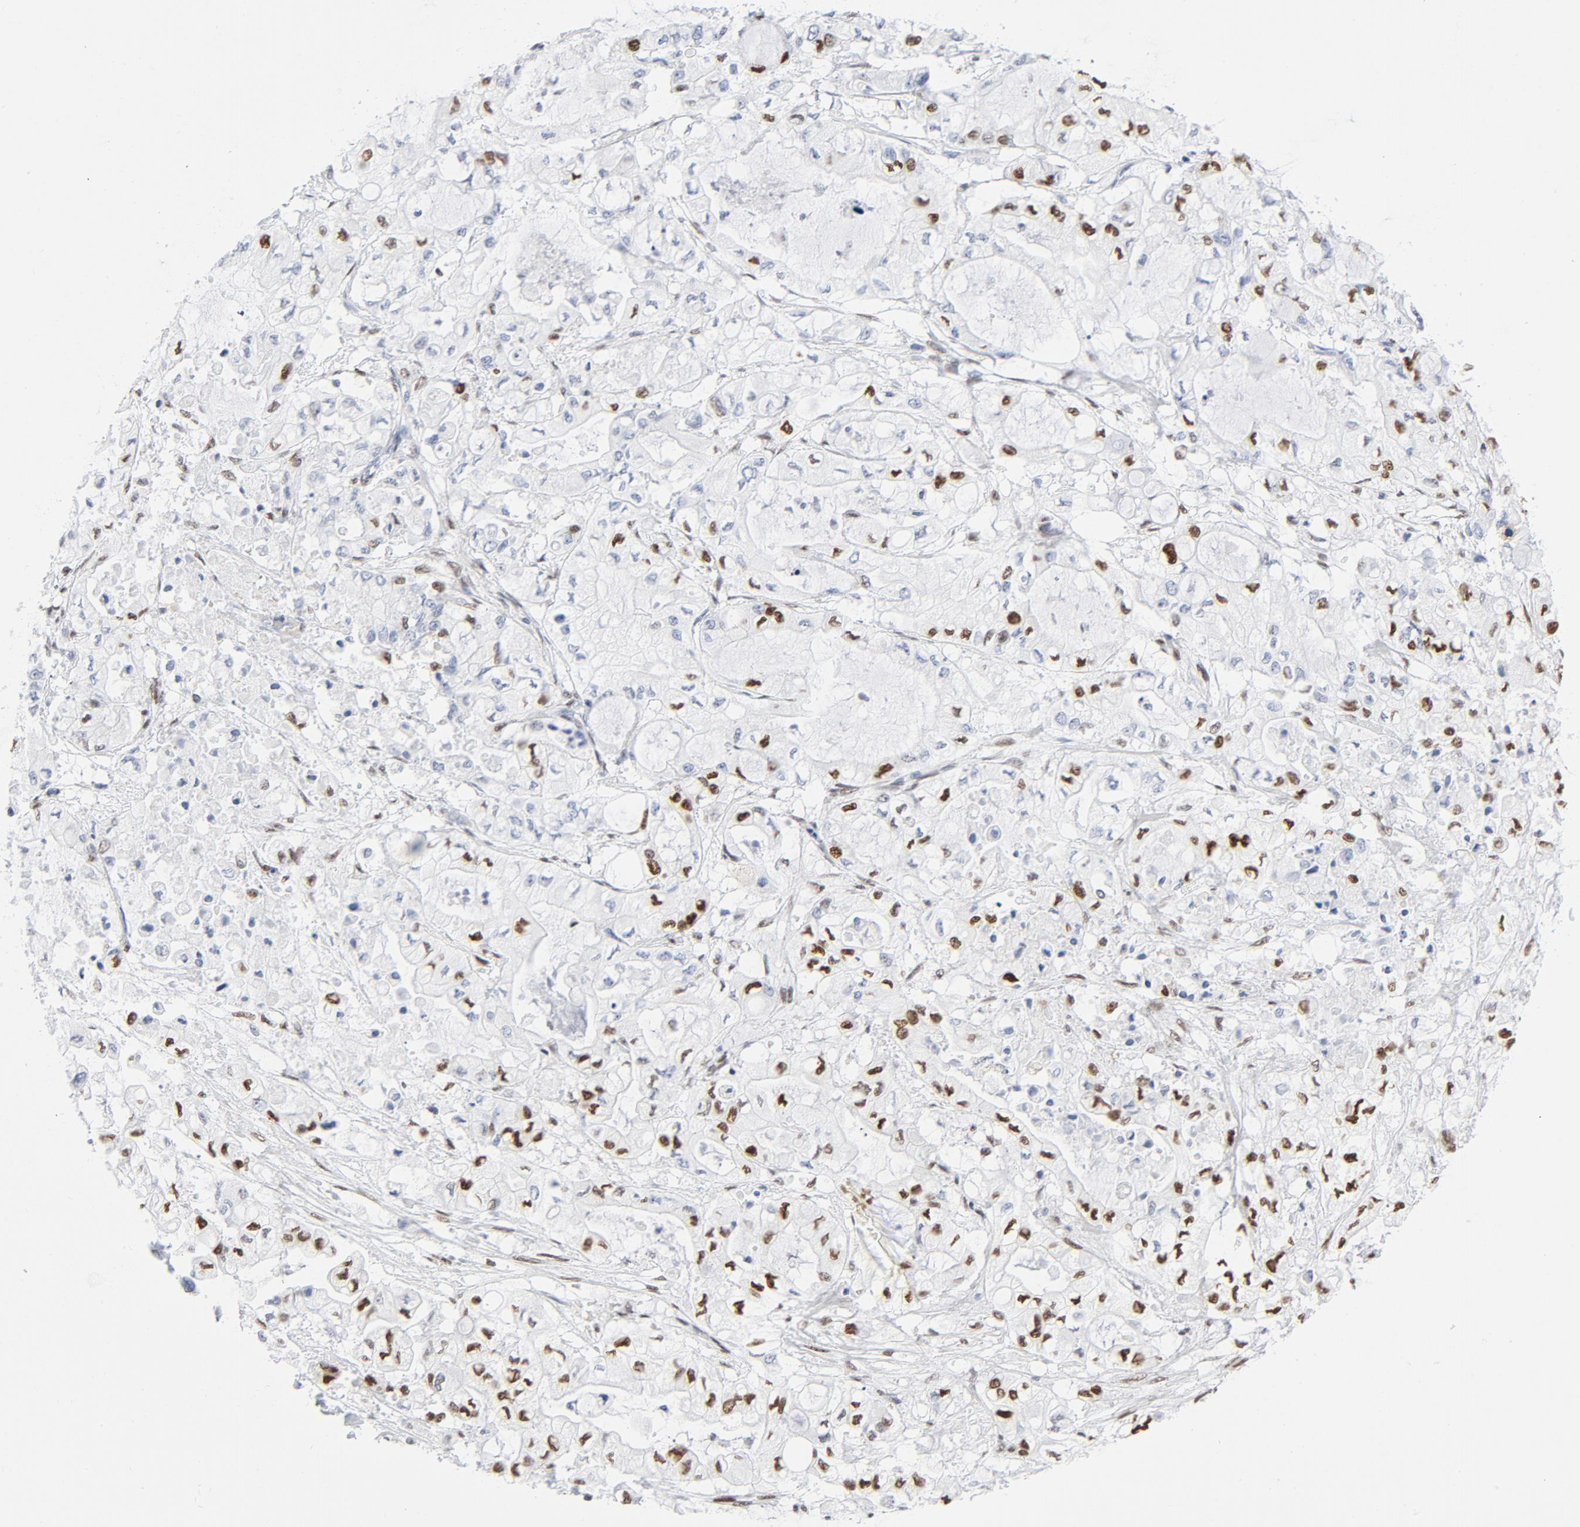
{"staining": {"intensity": "moderate", "quantity": "<25%", "location": "nuclear"}, "tissue": "pancreatic cancer", "cell_type": "Tumor cells", "image_type": "cancer", "snomed": [{"axis": "morphology", "description": "Adenocarcinoma, NOS"}, {"axis": "topography", "description": "Pancreas"}], "caption": "Immunohistochemistry (IHC) image of adenocarcinoma (pancreatic) stained for a protein (brown), which shows low levels of moderate nuclear expression in approximately <25% of tumor cells.", "gene": "ATF2", "patient": {"sex": "male", "age": 79}}